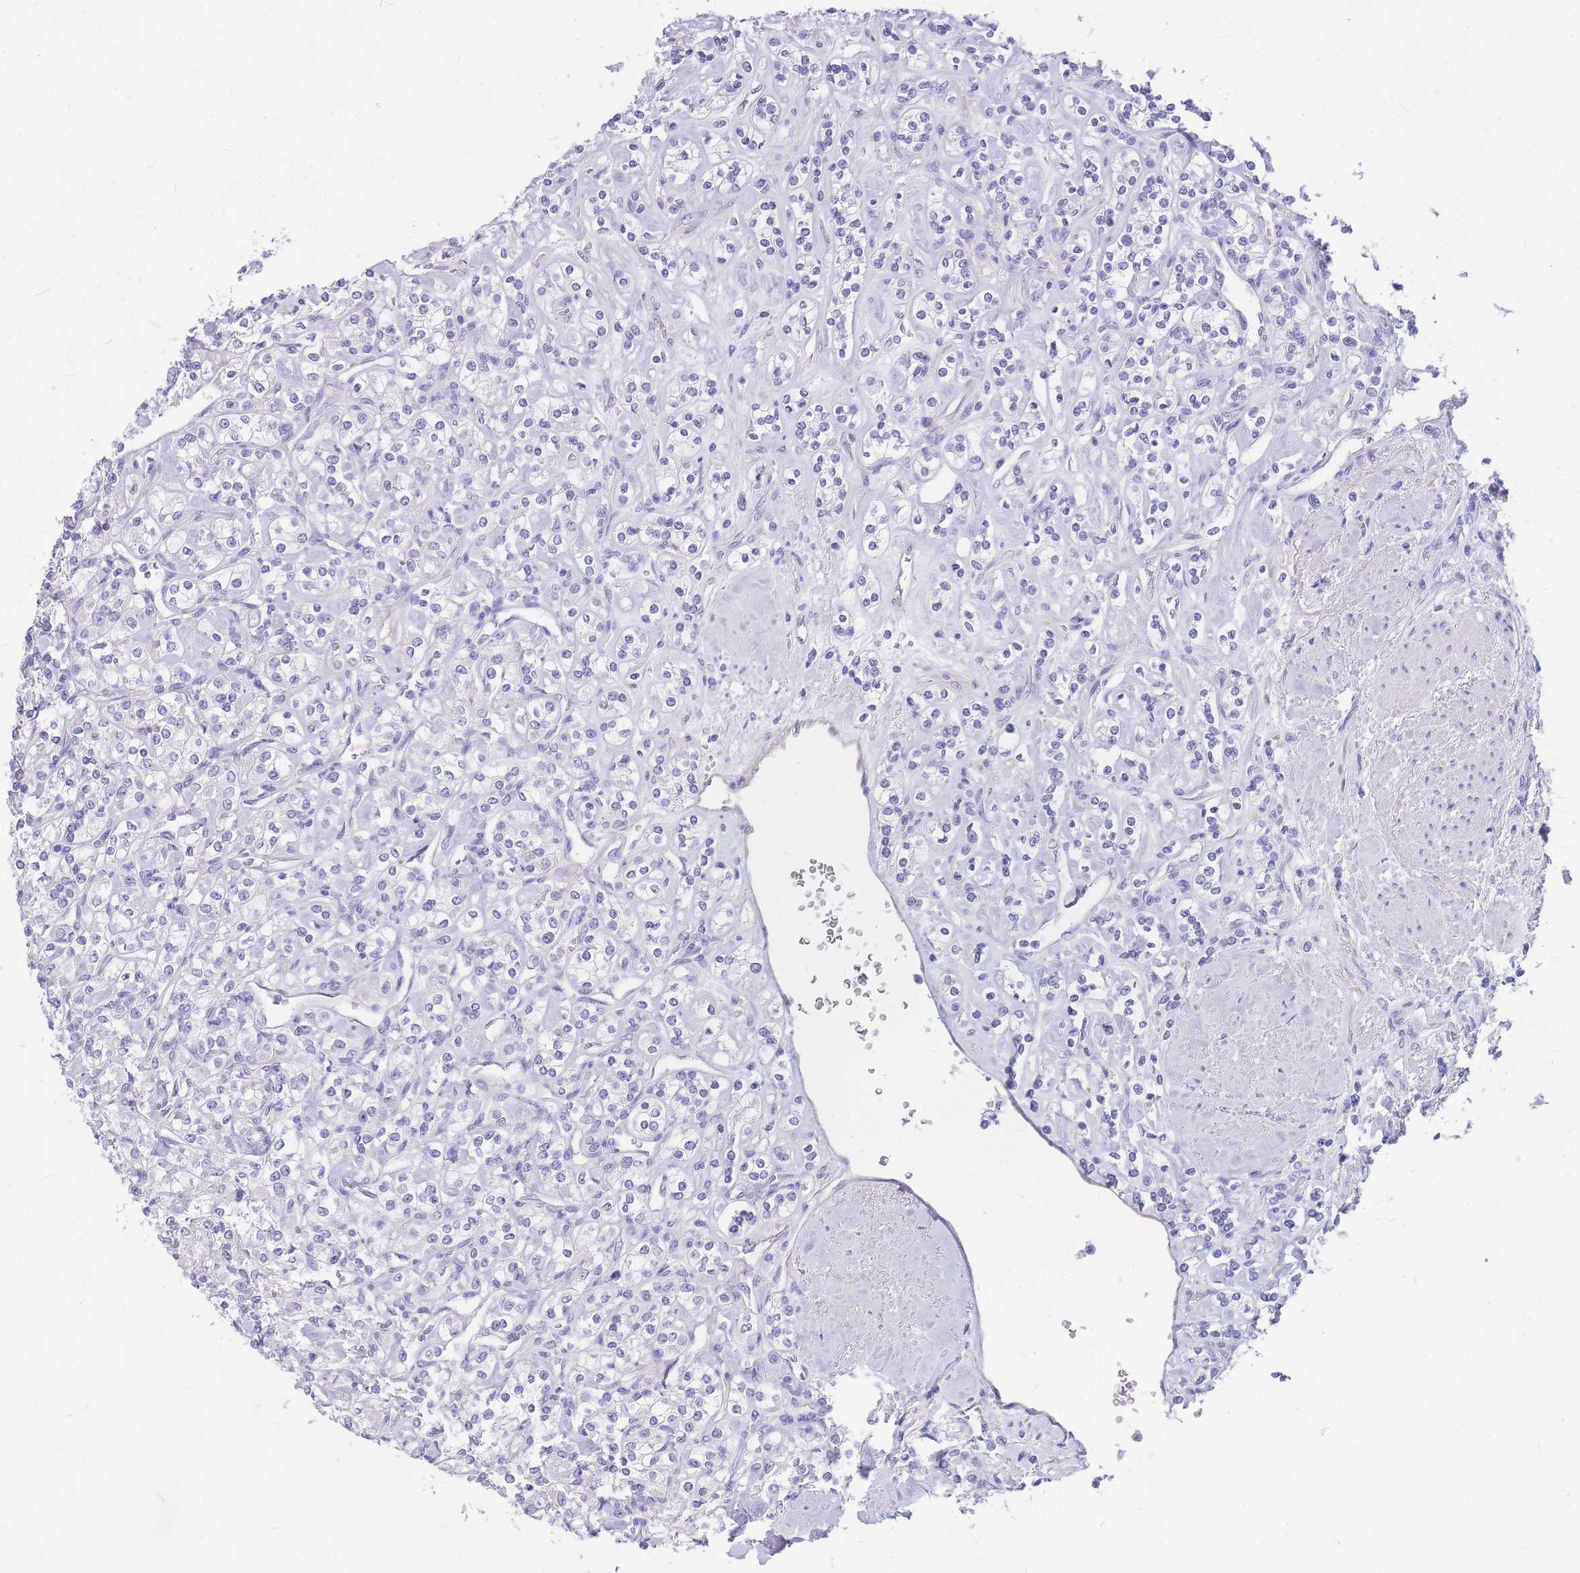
{"staining": {"intensity": "negative", "quantity": "none", "location": "none"}, "tissue": "renal cancer", "cell_type": "Tumor cells", "image_type": "cancer", "snomed": [{"axis": "morphology", "description": "Adenocarcinoma, NOS"}, {"axis": "topography", "description": "Kidney"}], "caption": "An image of renal adenocarcinoma stained for a protein demonstrates no brown staining in tumor cells. (Immunohistochemistry (ihc), brightfield microscopy, high magnification).", "gene": "ZNF311", "patient": {"sex": "male", "age": 77}}